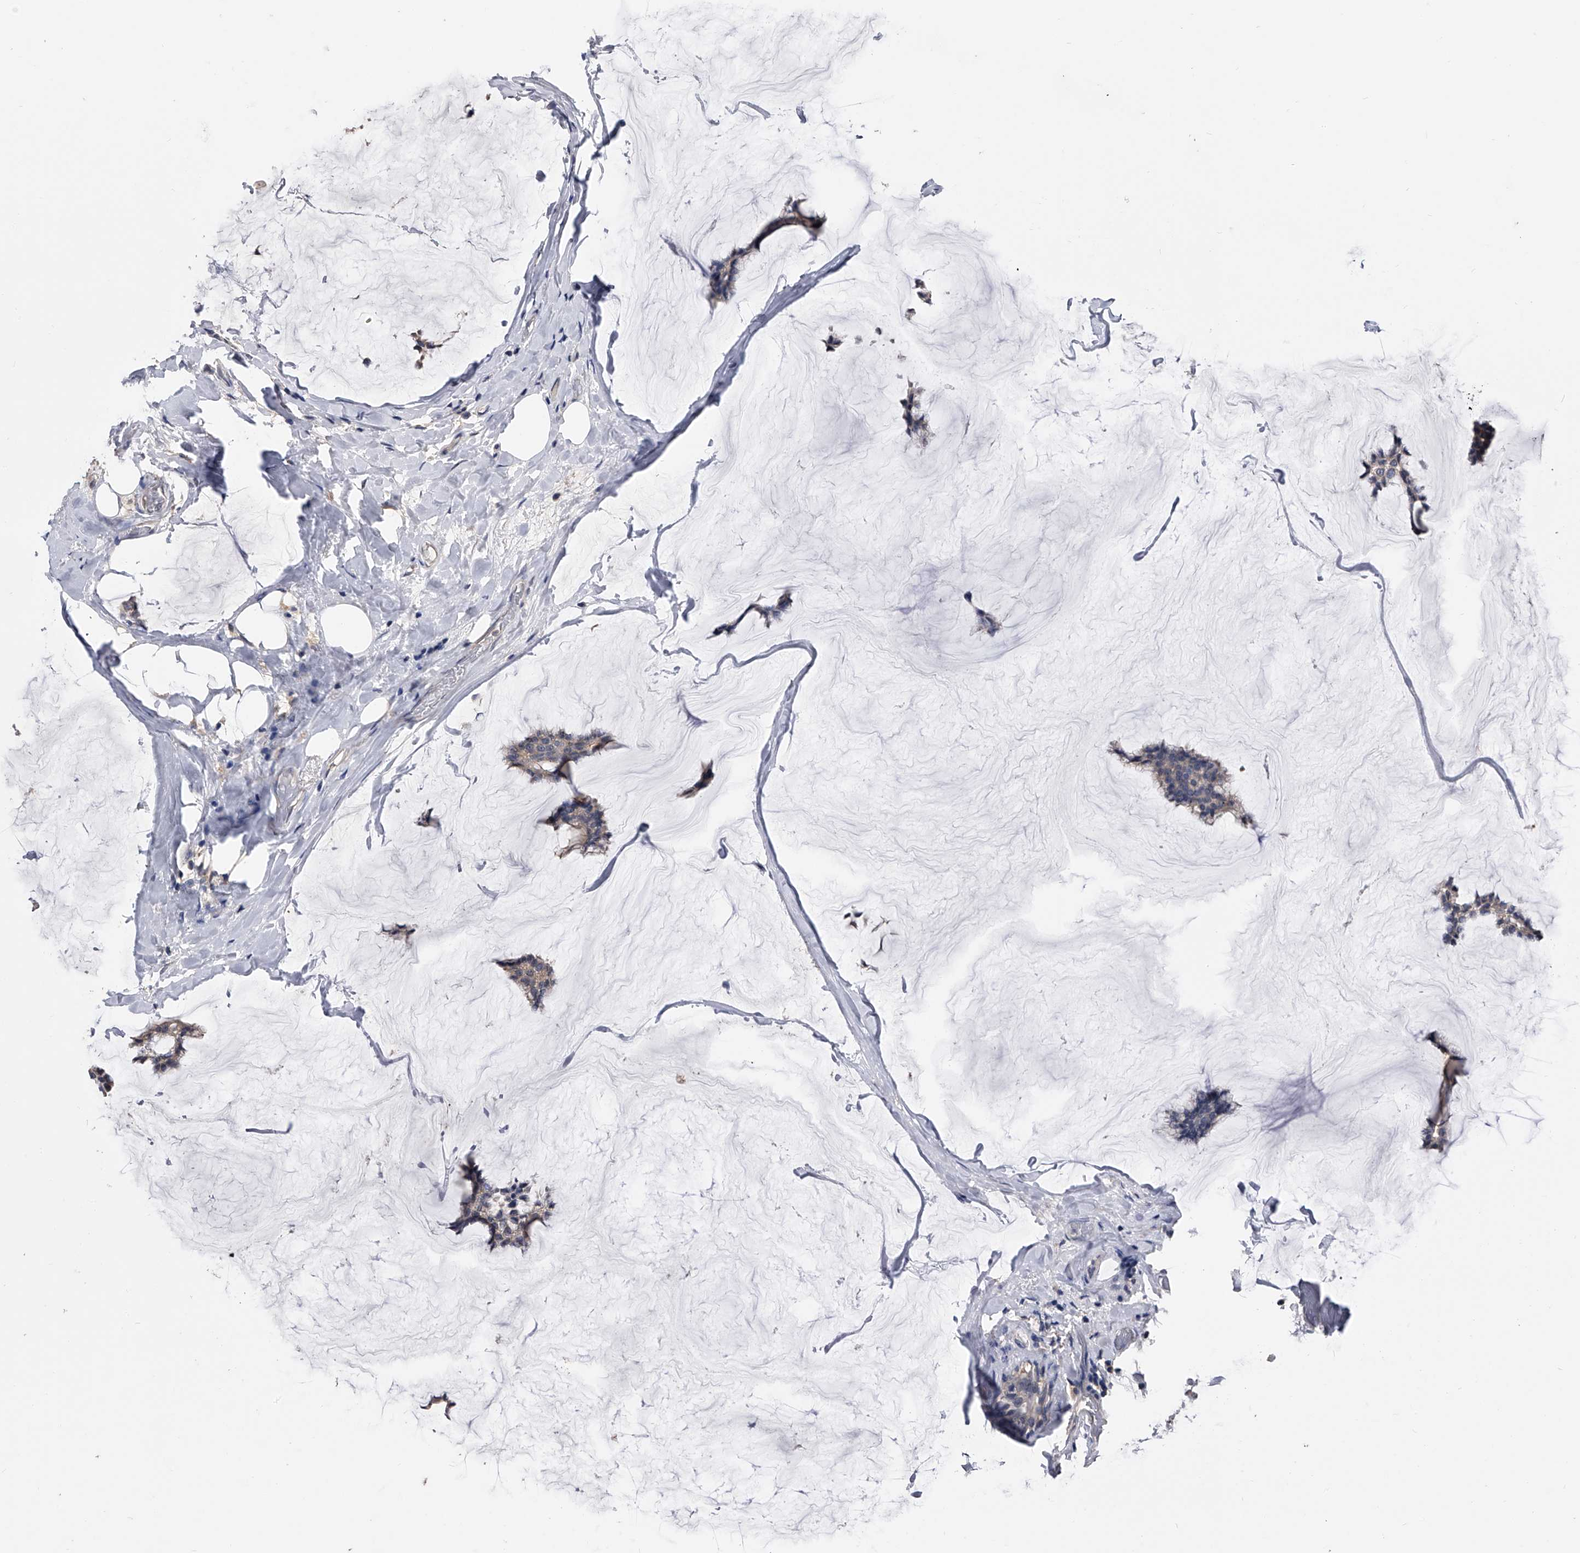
{"staining": {"intensity": "negative", "quantity": "none", "location": "none"}, "tissue": "breast cancer", "cell_type": "Tumor cells", "image_type": "cancer", "snomed": [{"axis": "morphology", "description": "Duct carcinoma"}, {"axis": "topography", "description": "Breast"}], "caption": "Tumor cells show no significant expression in breast intraductal carcinoma.", "gene": "EFCAB7", "patient": {"sex": "female", "age": 93}}